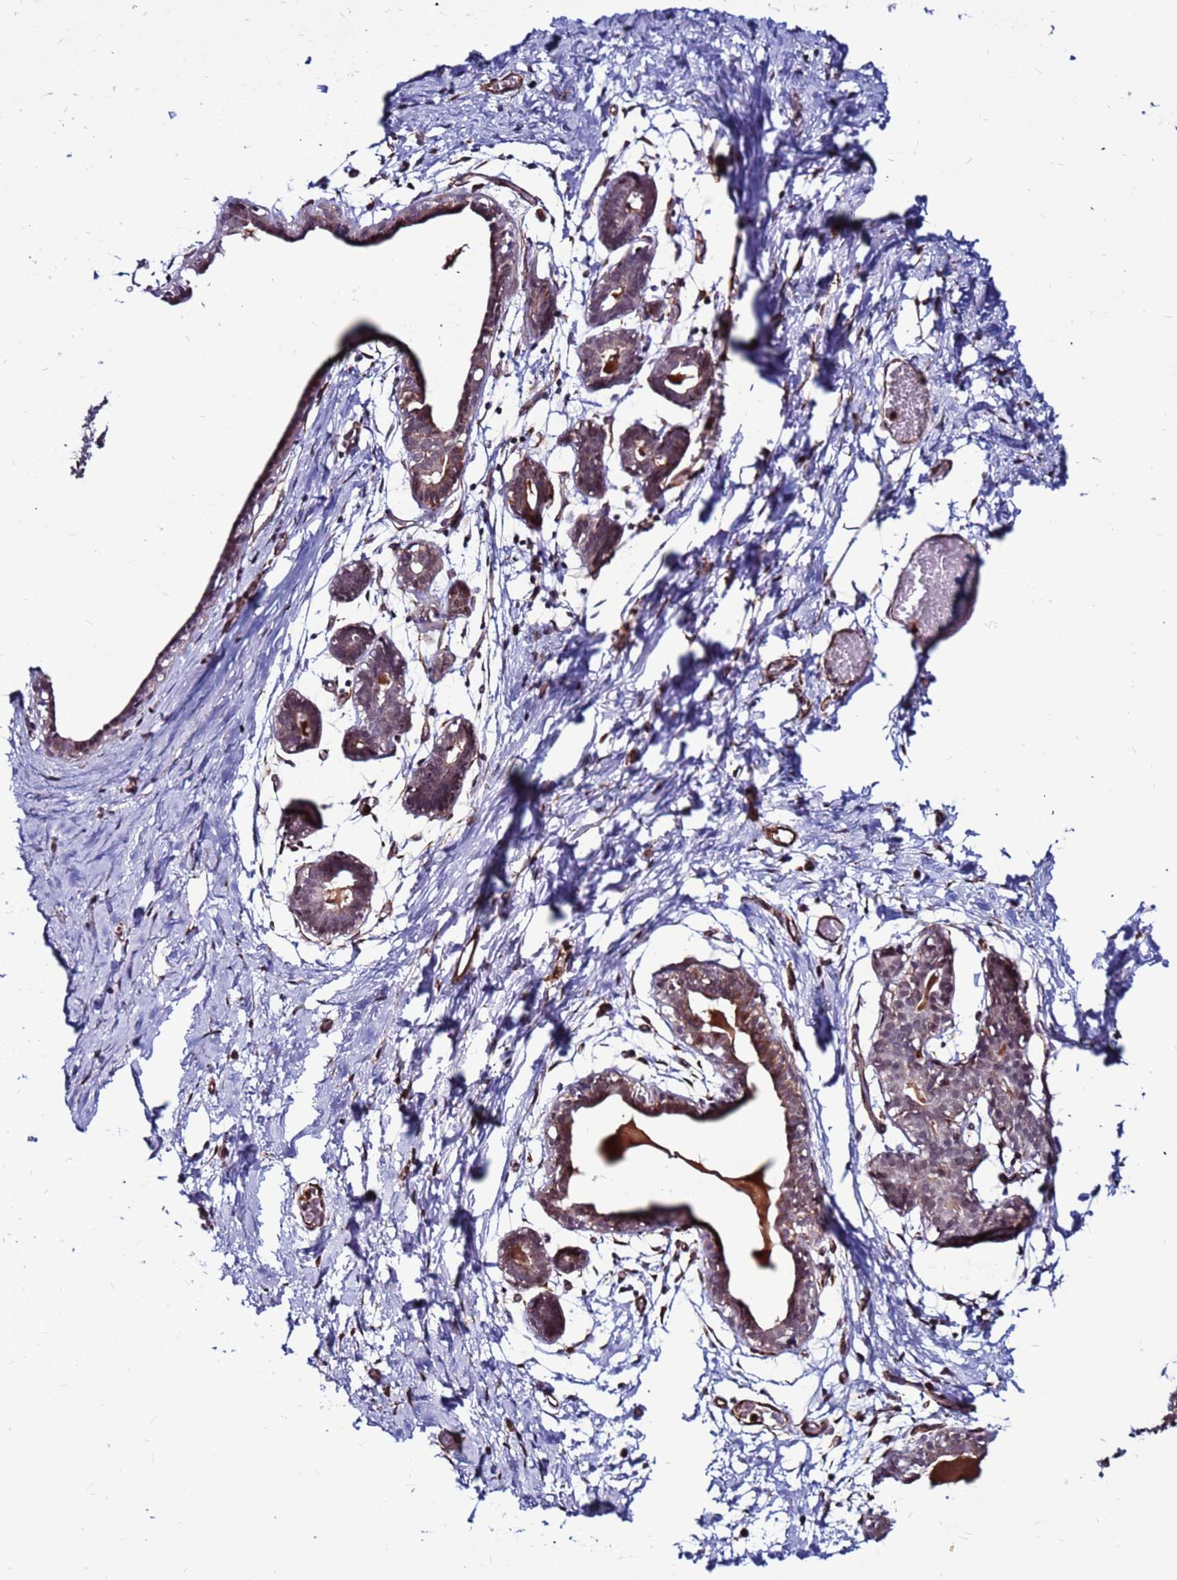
{"staining": {"intensity": "strong", "quantity": "25%-75%", "location": "nuclear"}, "tissue": "breast", "cell_type": "Adipocytes", "image_type": "normal", "snomed": [{"axis": "morphology", "description": "Normal tissue, NOS"}, {"axis": "topography", "description": "Breast"}], "caption": "Protein staining shows strong nuclear expression in approximately 25%-75% of adipocytes in normal breast. The staining is performed using DAB (3,3'-diaminobenzidine) brown chromogen to label protein expression. The nuclei are counter-stained blue using hematoxylin.", "gene": "CLK3", "patient": {"sex": "female", "age": 27}}